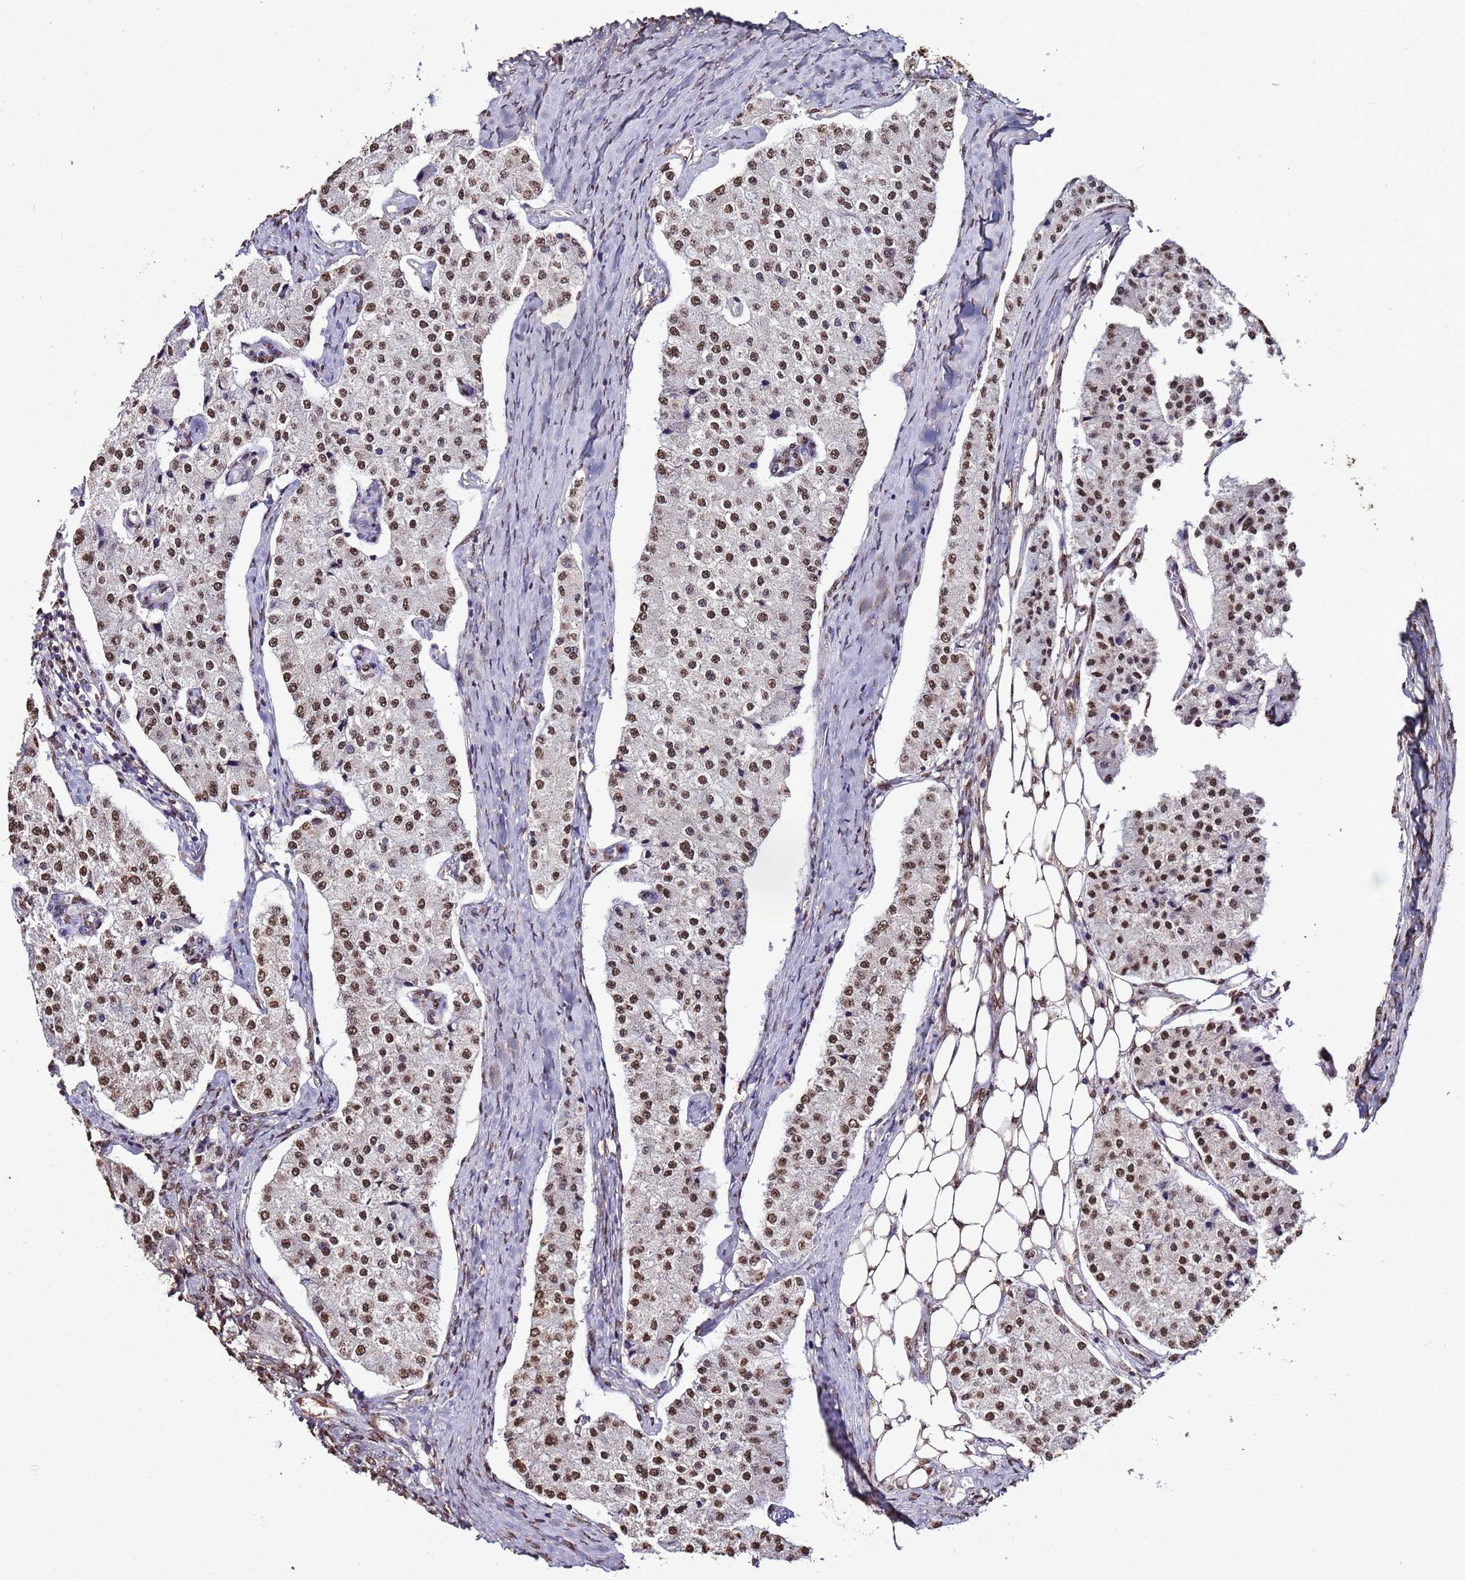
{"staining": {"intensity": "moderate", "quantity": ">75%", "location": "nuclear"}, "tissue": "carcinoid", "cell_type": "Tumor cells", "image_type": "cancer", "snomed": [{"axis": "morphology", "description": "Carcinoid, malignant, NOS"}, {"axis": "topography", "description": "Colon"}], "caption": "Immunohistochemical staining of carcinoid (malignant) exhibits medium levels of moderate nuclear staining in about >75% of tumor cells.", "gene": "TRIP6", "patient": {"sex": "female", "age": 52}}